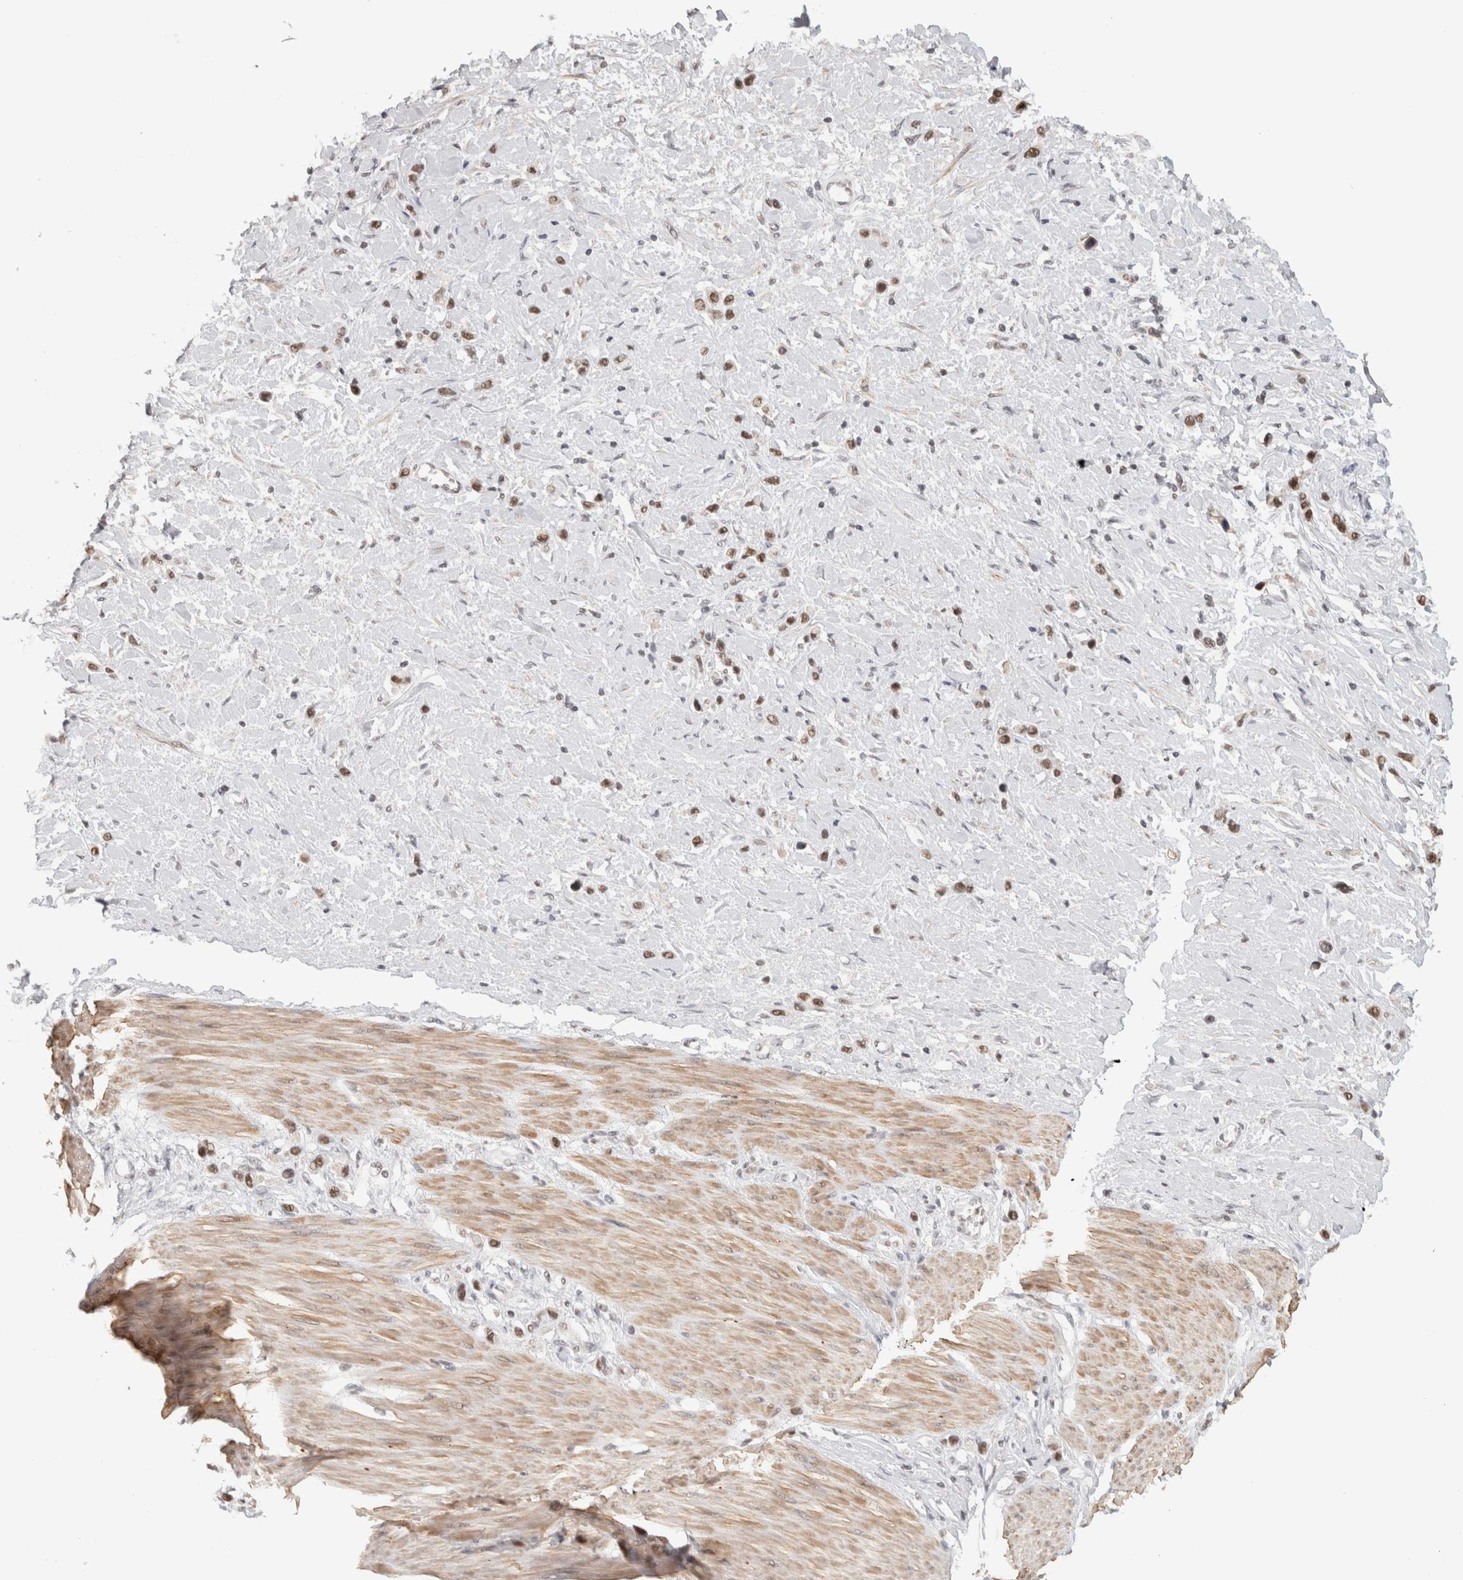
{"staining": {"intensity": "moderate", "quantity": ">75%", "location": "nuclear"}, "tissue": "stomach cancer", "cell_type": "Tumor cells", "image_type": "cancer", "snomed": [{"axis": "morphology", "description": "Adenocarcinoma, NOS"}, {"axis": "topography", "description": "Stomach"}], "caption": "IHC histopathology image of adenocarcinoma (stomach) stained for a protein (brown), which demonstrates medium levels of moderate nuclear staining in about >75% of tumor cells.", "gene": "ZNF830", "patient": {"sex": "female", "age": 65}}